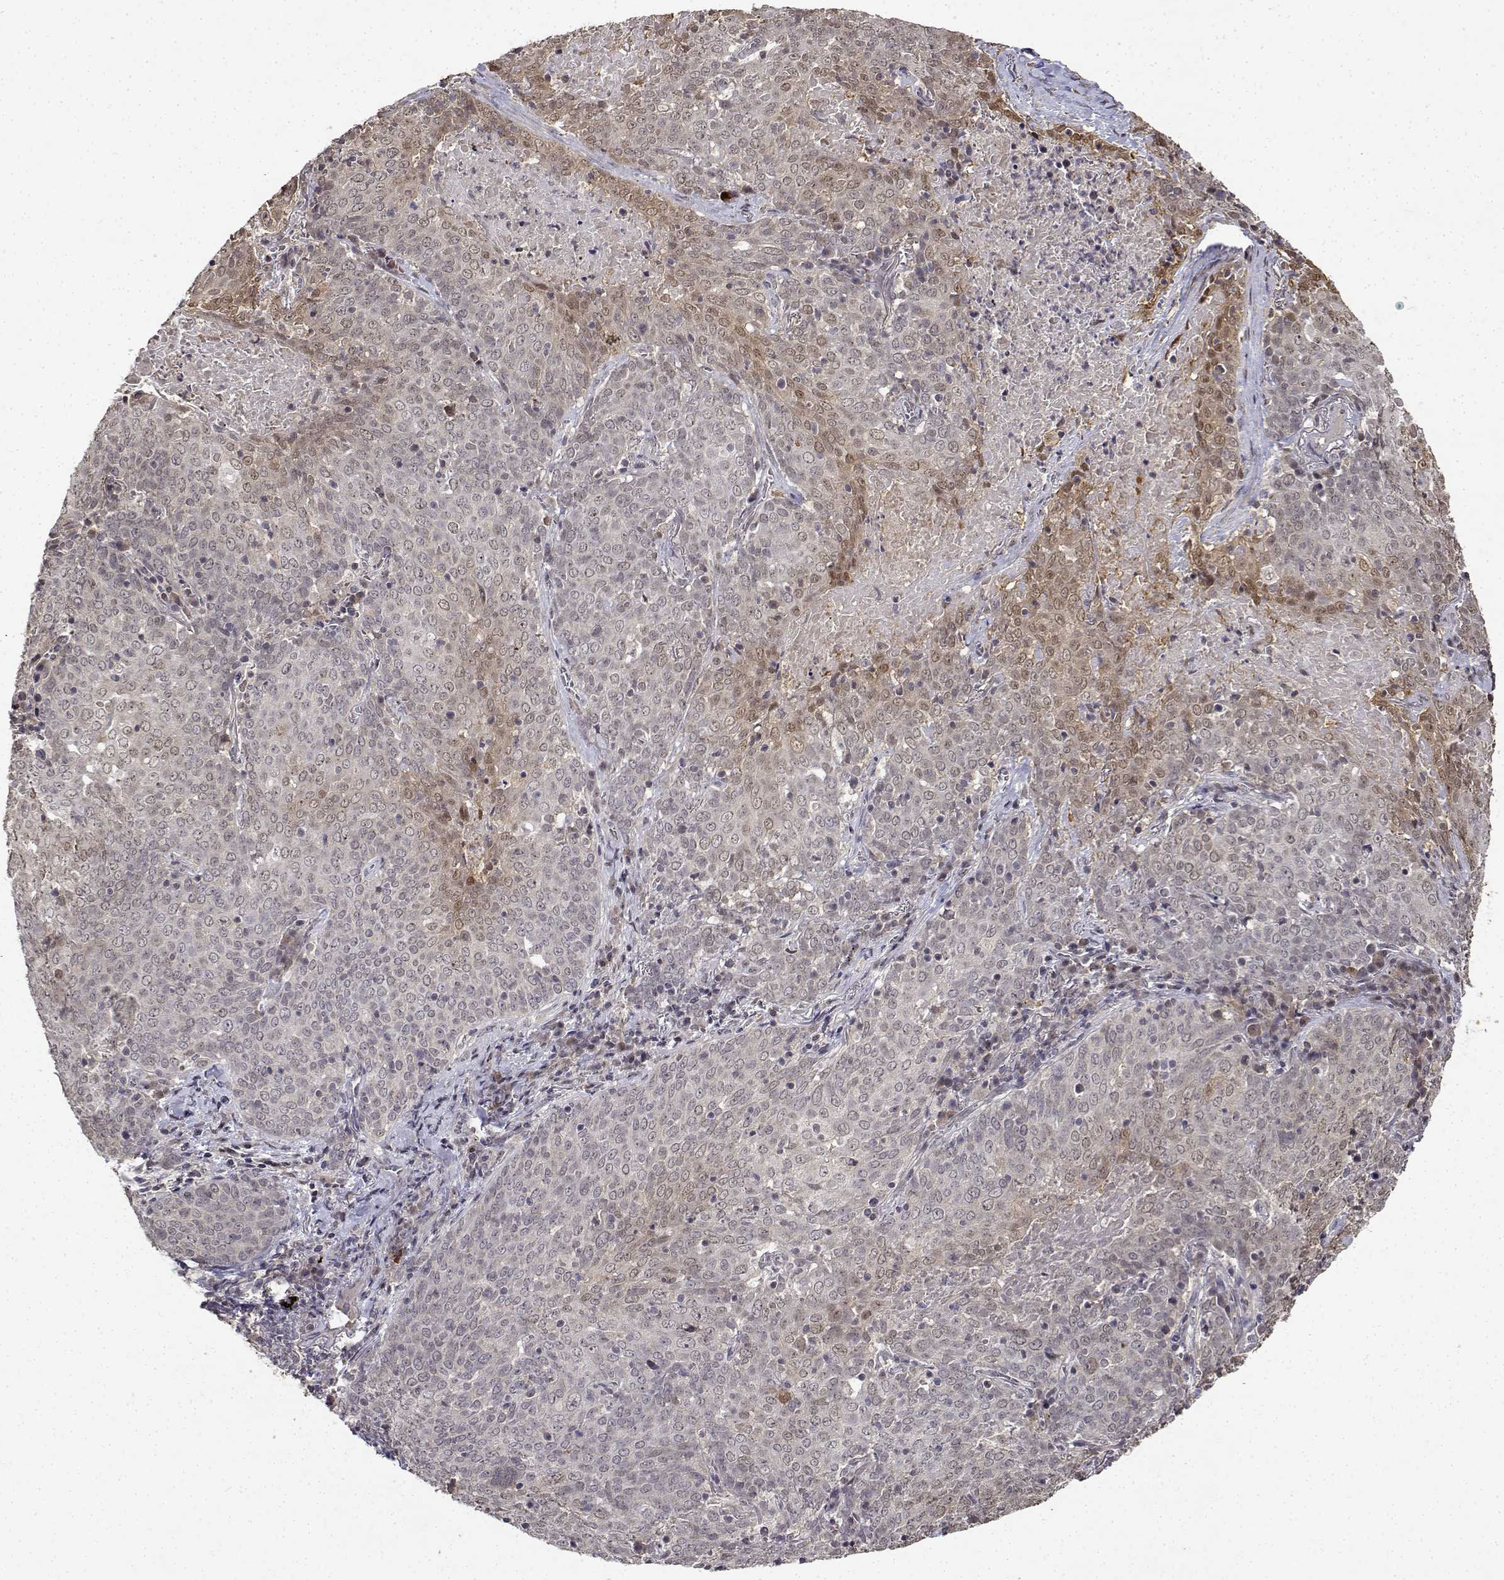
{"staining": {"intensity": "weak", "quantity": "<25%", "location": "cytoplasmic/membranous"}, "tissue": "lung cancer", "cell_type": "Tumor cells", "image_type": "cancer", "snomed": [{"axis": "morphology", "description": "Squamous cell carcinoma, NOS"}, {"axis": "topography", "description": "Lung"}], "caption": "This is an immunohistochemistry (IHC) micrograph of squamous cell carcinoma (lung). There is no positivity in tumor cells.", "gene": "BDNF", "patient": {"sex": "male", "age": 82}}